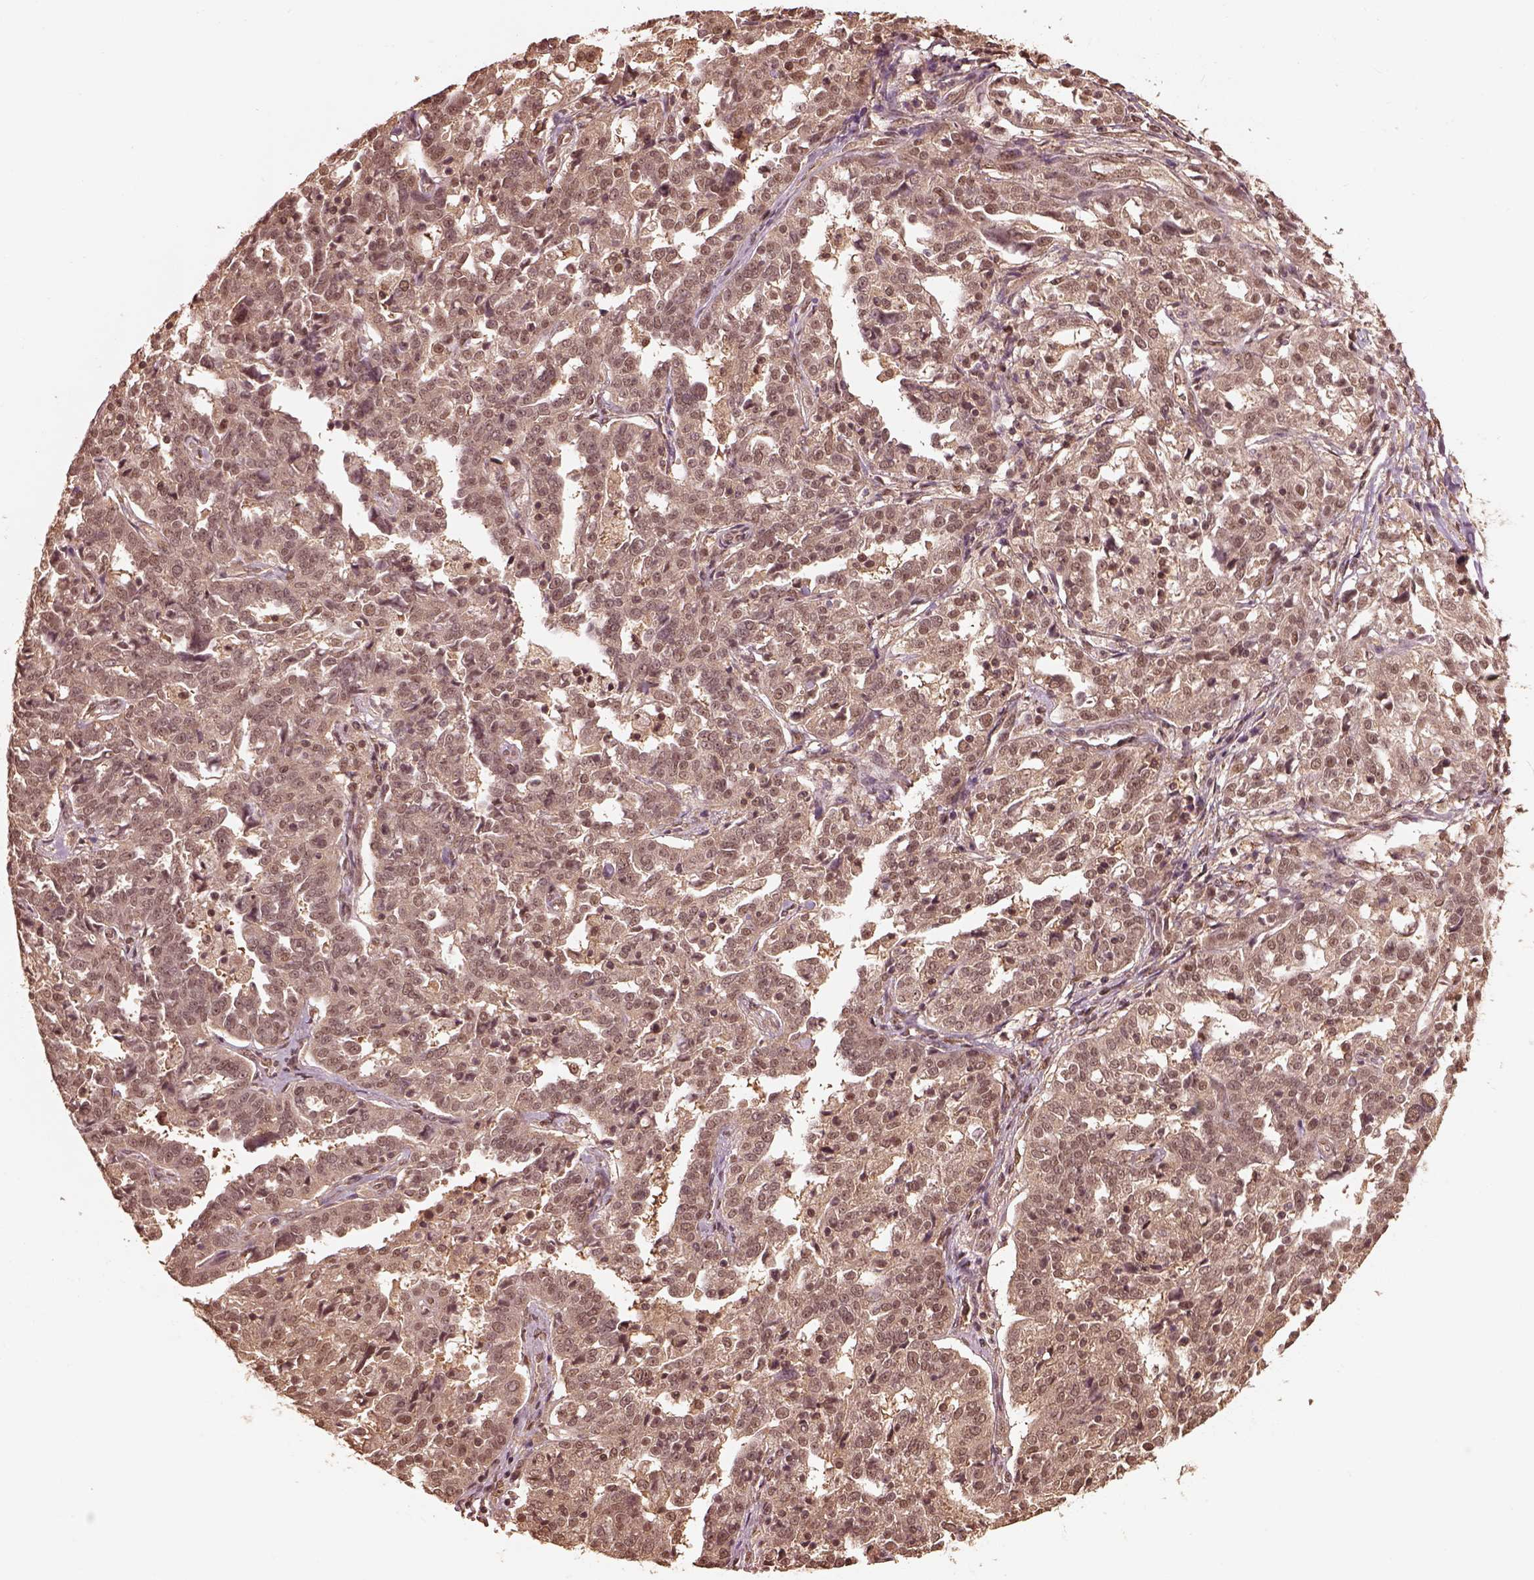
{"staining": {"intensity": "weak", "quantity": ">75%", "location": "cytoplasmic/membranous,nuclear"}, "tissue": "ovarian cancer", "cell_type": "Tumor cells", "image_type": "cancer", "snomed": [{"axis": "morphology", "description": "Cystadenocarcinoma, serous, NOS"}, {"axis": "topography", "description": "Ovary"}], "caption": "Tumor cells display weak cytoplasmic/membranous and nuclear positivity in about >75% of cells in ovarian cancer (serous cystadenocarcinoma).", "gene": "PSMC5", "patient": {"sex": "female", "age": 67}}